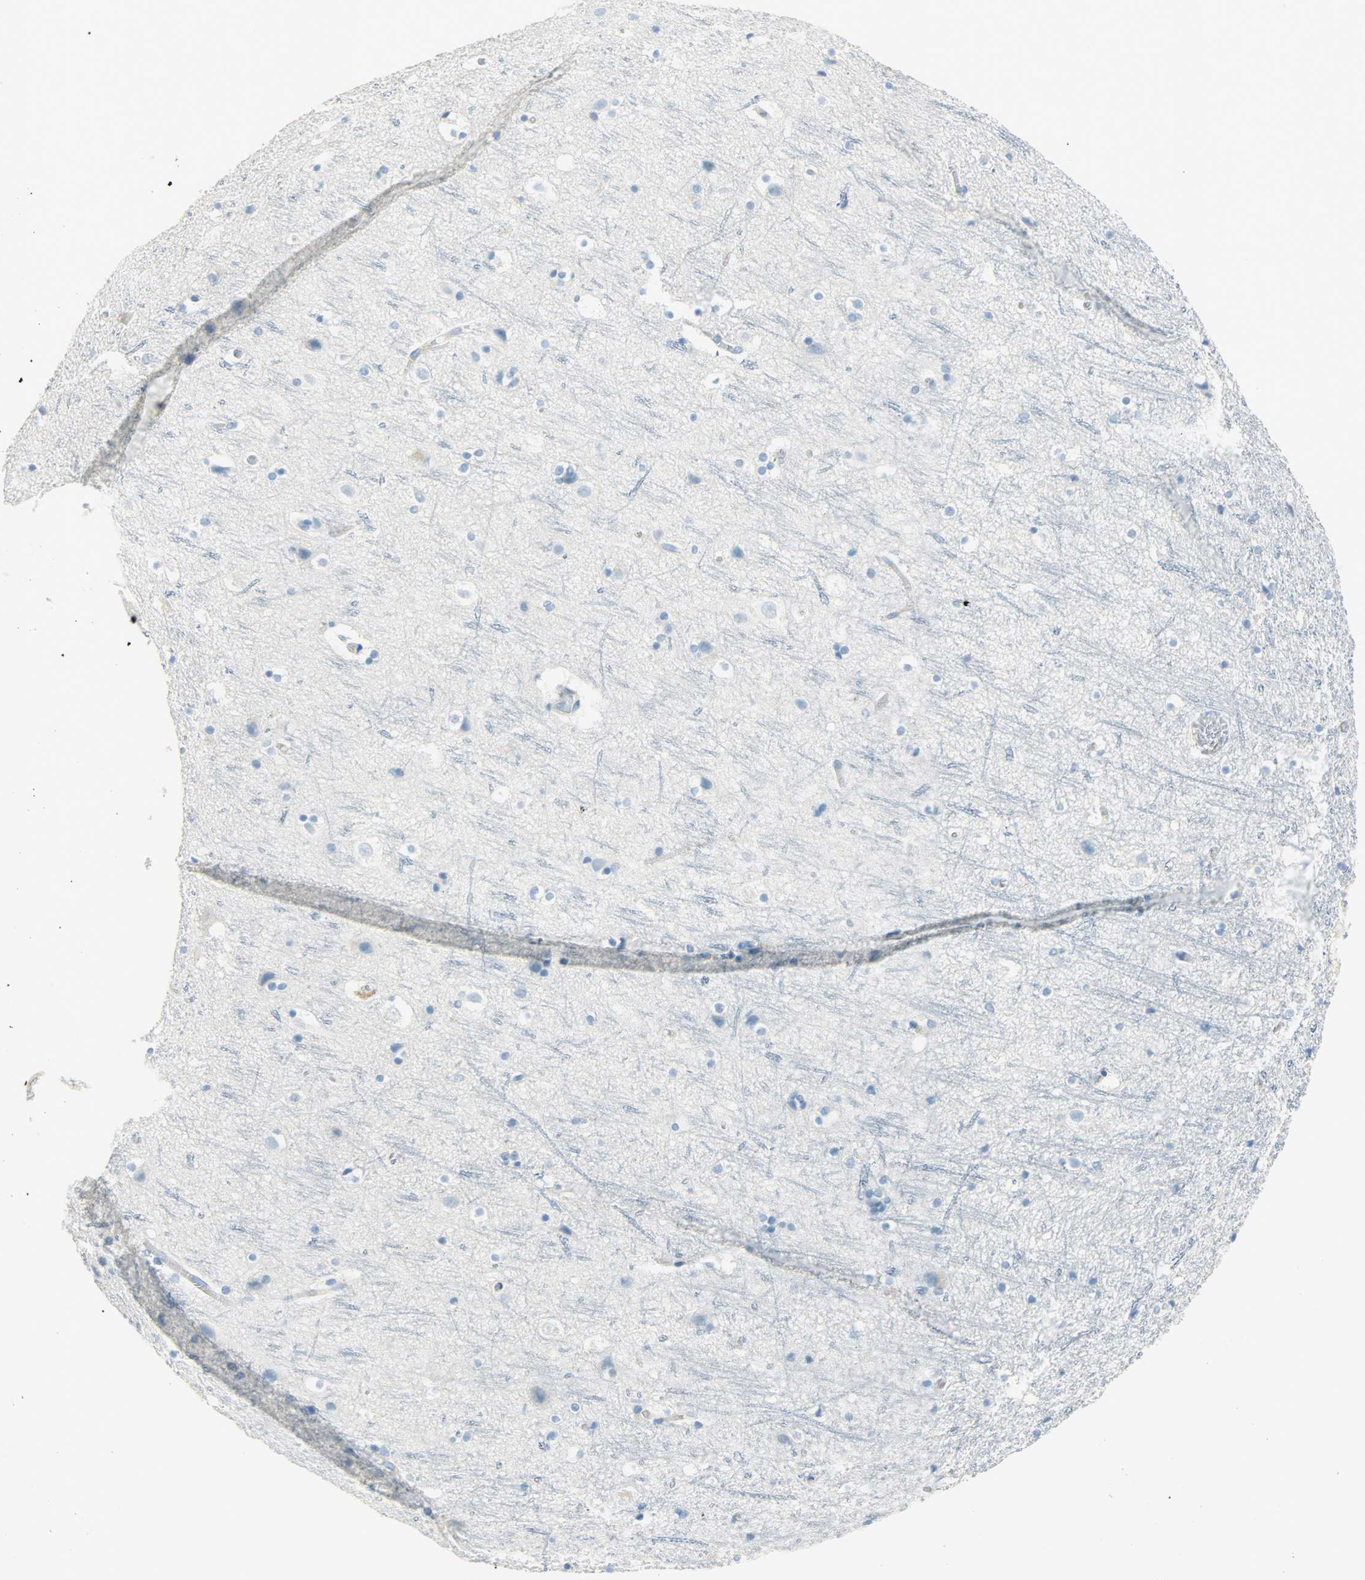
{"staining": {"intensity": "negative", "quantity": "none", "location": "none"}, "tissue": "cerebral cortex", "cell_type": "Endothelial cells", "image_type": "normal", "snomed": [{"axis": "morphology", "description": "Normal tissue, NOS"}, {"axis": "topography", "description": "Cerebral cortex"}], "caption": "This is an immunohistochemistry image of benign human cerebral cortex. There is no positivity in endothelial cells.", "gene": "PROM1", "patient": {"sex": "male", "age": 45}}